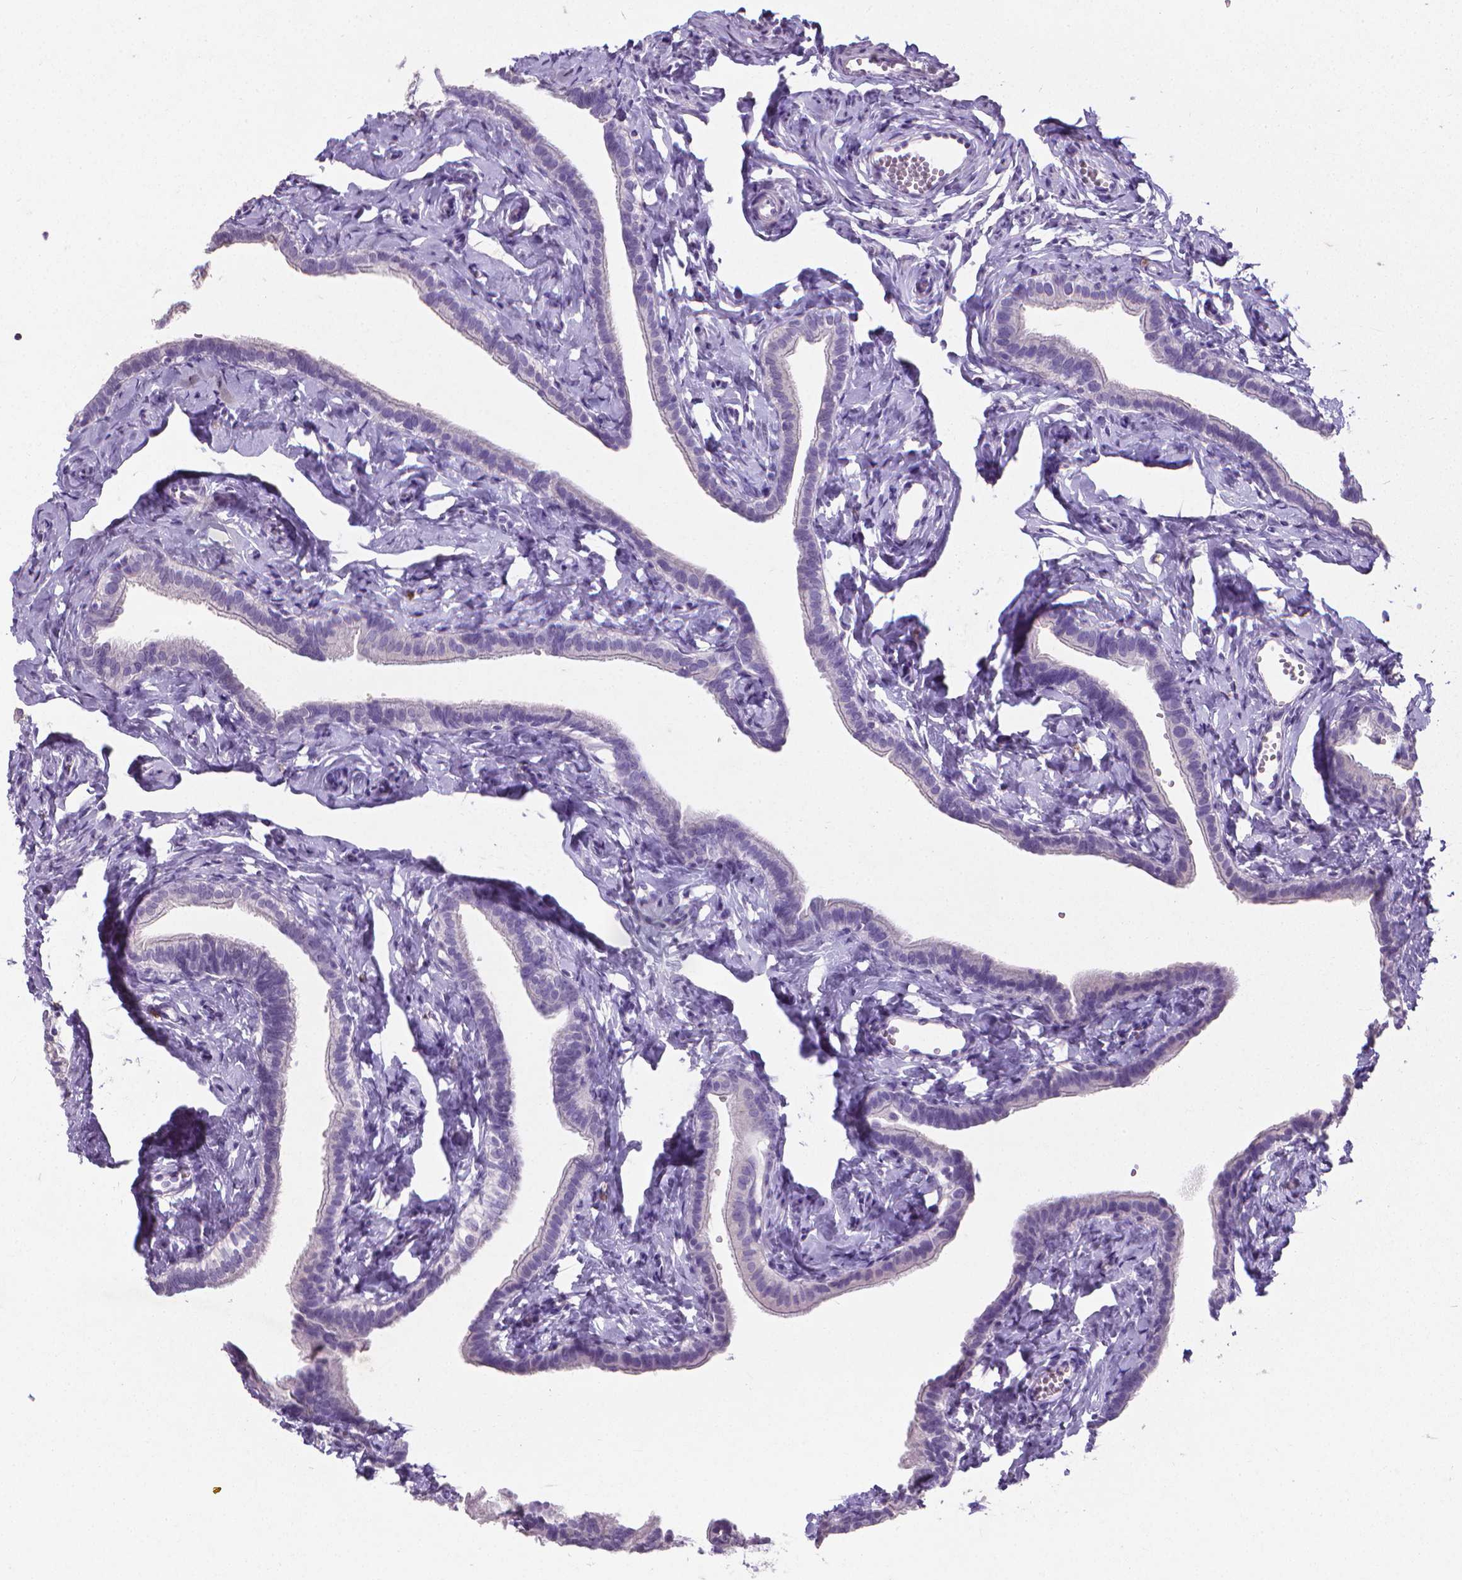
{"staining": {"intensity": "negative", "quantity": "none", "location": "none"}, "tissue": "fallopian tube", "cell_type": "Glandular cells", "image_type": "normal", "snomed": [{"axis": "morphology", "description": "Normal tissue, NOS"}, {"axis": "topography", "description": "Fallopian tube"}], "caption": "Image shows no protein staining in glandular cells of unremarkable fallopian tube.", "gene": "XPNPEP2", "patient": {"sex": "female", "age": 41}}